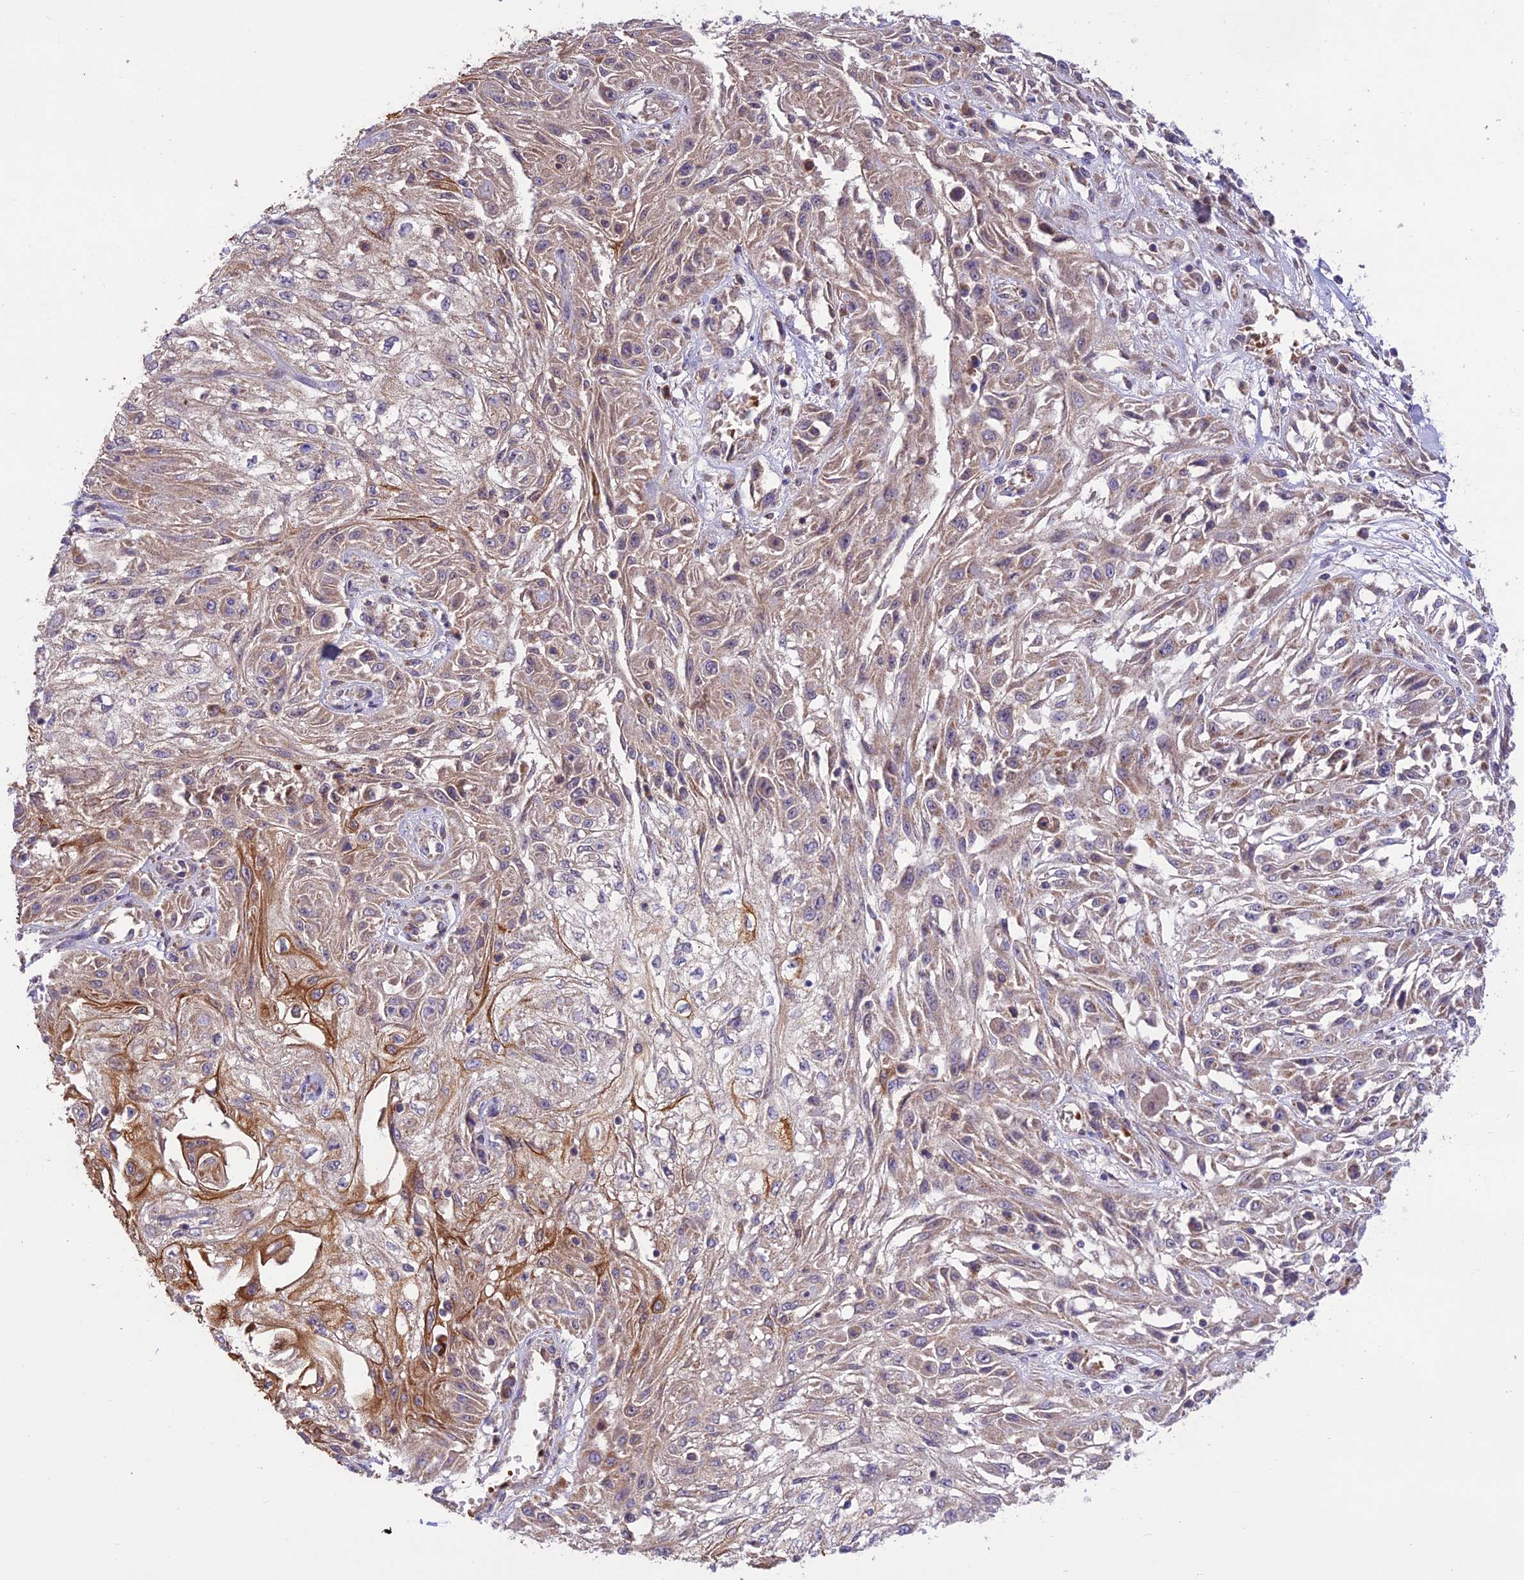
{"staining": {"intensity": "weak", "quantity": ">75%", "location": "cytoplasmic/membranous"}, "tissue": "skin cancer", "cell_type": "Tumor cells", "image_type": "cancer", "snomed": [{"axis": "morphology", "description": "Squamous cell carcinoma, NOS"}, {"axis": "morphology", "description": "Squamous cell carcinoma, metastatic, NOS"}, {"axis": "topography", "description": "Skin"}, {"axis": "topography", "description": "Lymph node"}], "caption": "Immunohistochemistry of human squamous cell carcinoma (skin) reveals low levels of weak cytoplasmic/membranous expression in approximately >75% of tumor cells.", "gene": "NDUFAF1", "patient": {"sex": "male", "age": 75}}